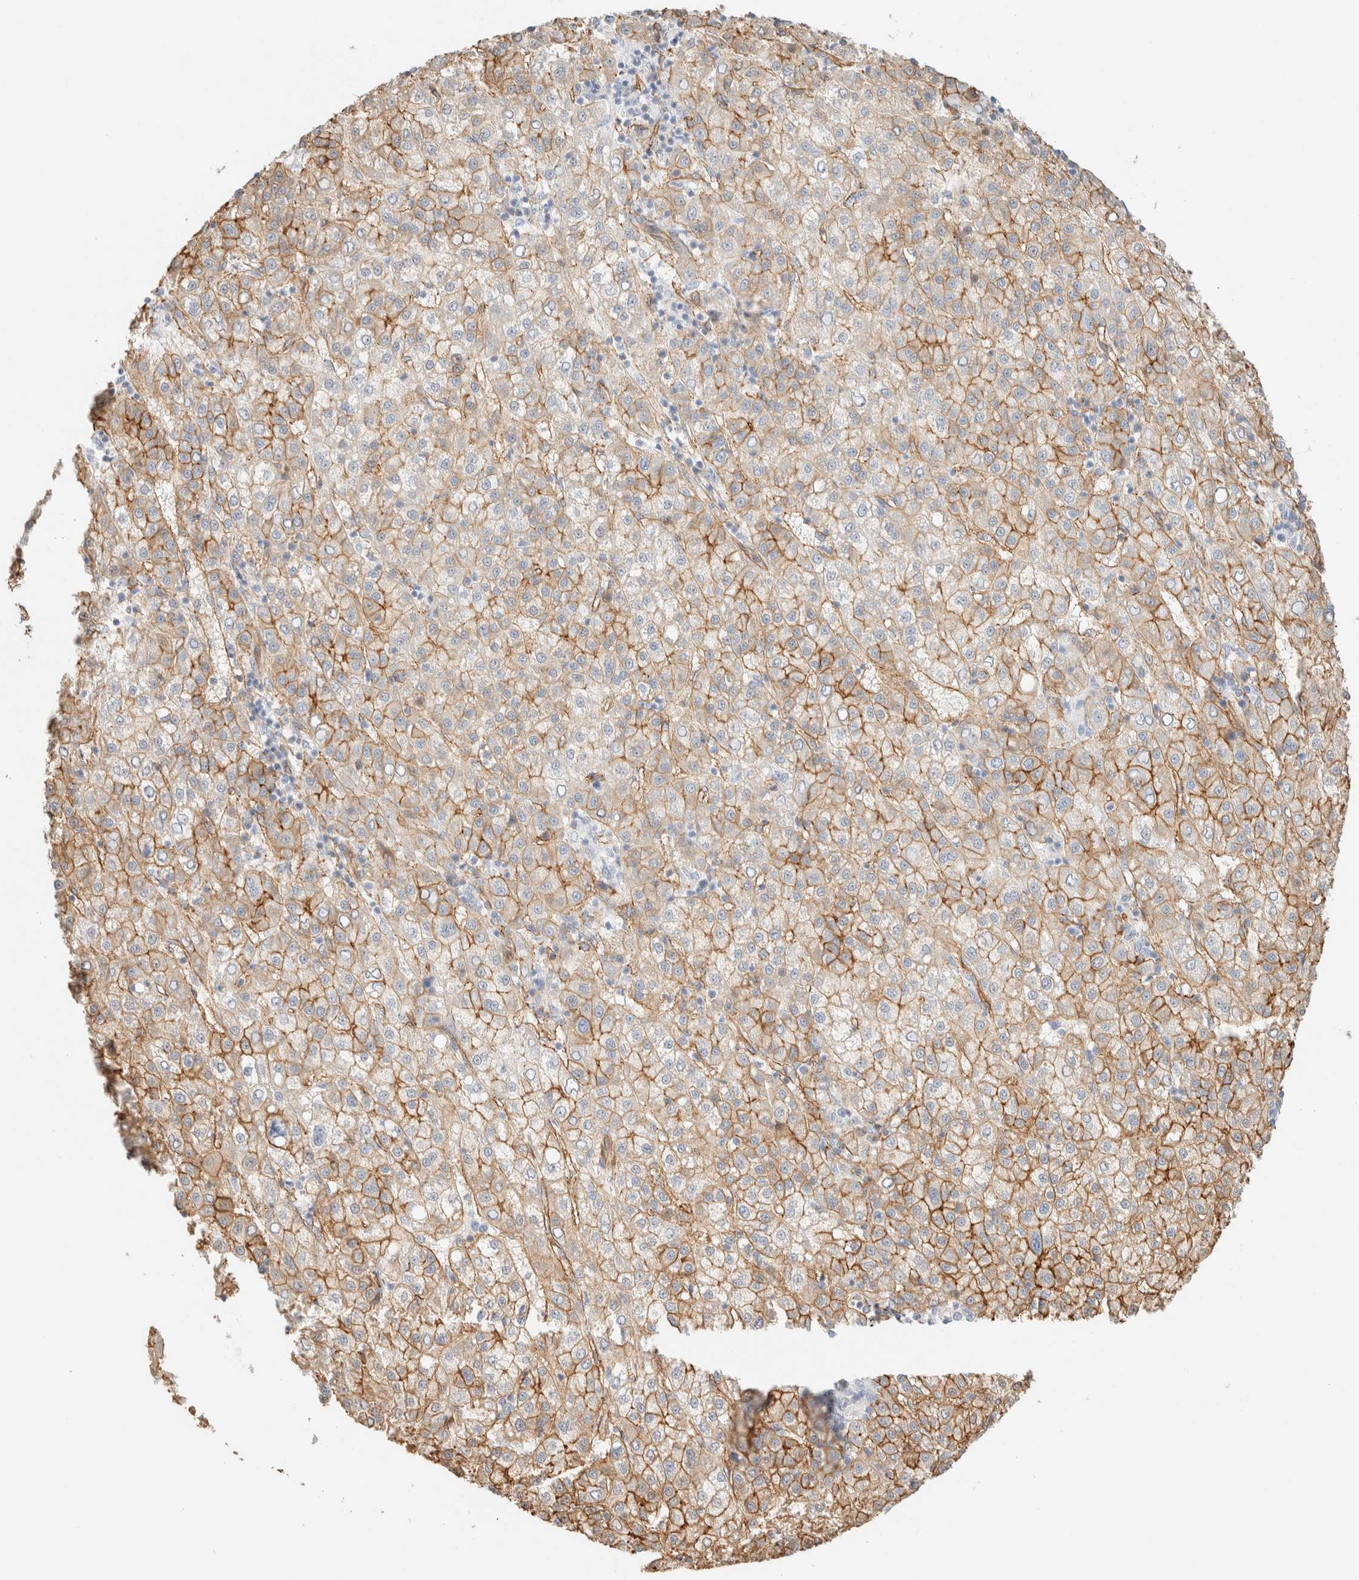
{"staining": {"intensity": "moderate", "quantity": ">75%", "location": "cytoplasmic/membranous"}, "tissue": "liver cancer", "cell_type": "Tumor cells", "image_type": "cancer", "snomed": [{"axis": "morphology", "description": "Carcinoma, Hepatocellular, NOS"}, {"axis": "topography", "description": "Liver"}], "caption": "Human liver cancer (hepatocellular carcinoma) stained with a protein marker displays moderate staining in tumor cells.", "gene": "CYB5R4", "patient": {"sex": "female", "age": 58}}